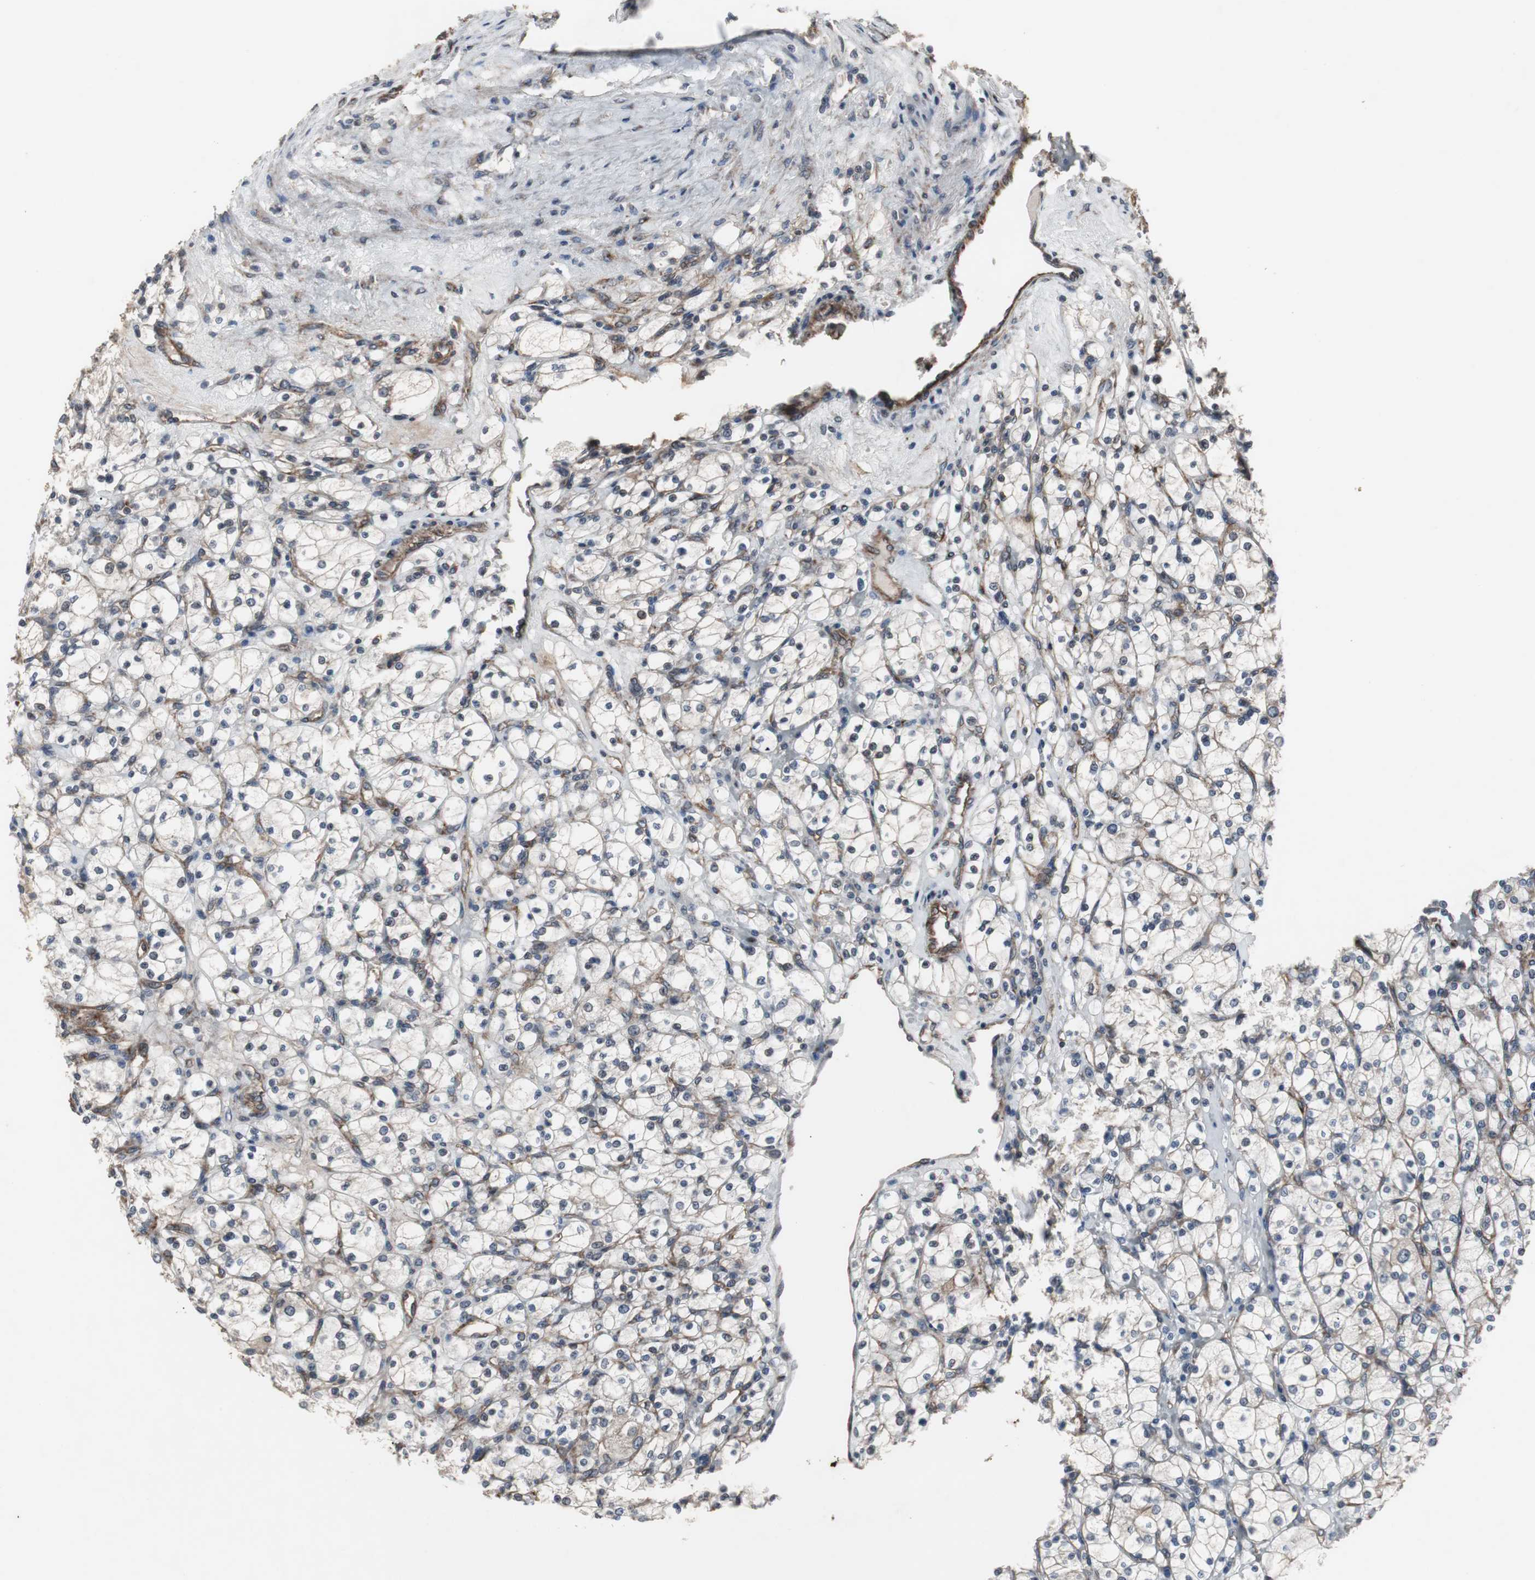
{"staining": {"intensity": "negative", "quantity": "none", "location": "none"}, "tissue": "renal cancer", "cell_type": "Tumor cells", "image_type": "cancer", "snomed": [{"axis": "morphology", "description": "Adenocarcinoma, NOS"}, {"axis": "topography", "description": "Kidney"}], "caption": "Tumor cells are negative for protein expression in human adenocarcinoma (renal). (DAB (3,3'-diaminobenzidine) IHC, high magnification).", "gene": "ATP2B2", "patient": {"sex": "female", "age": 83}}